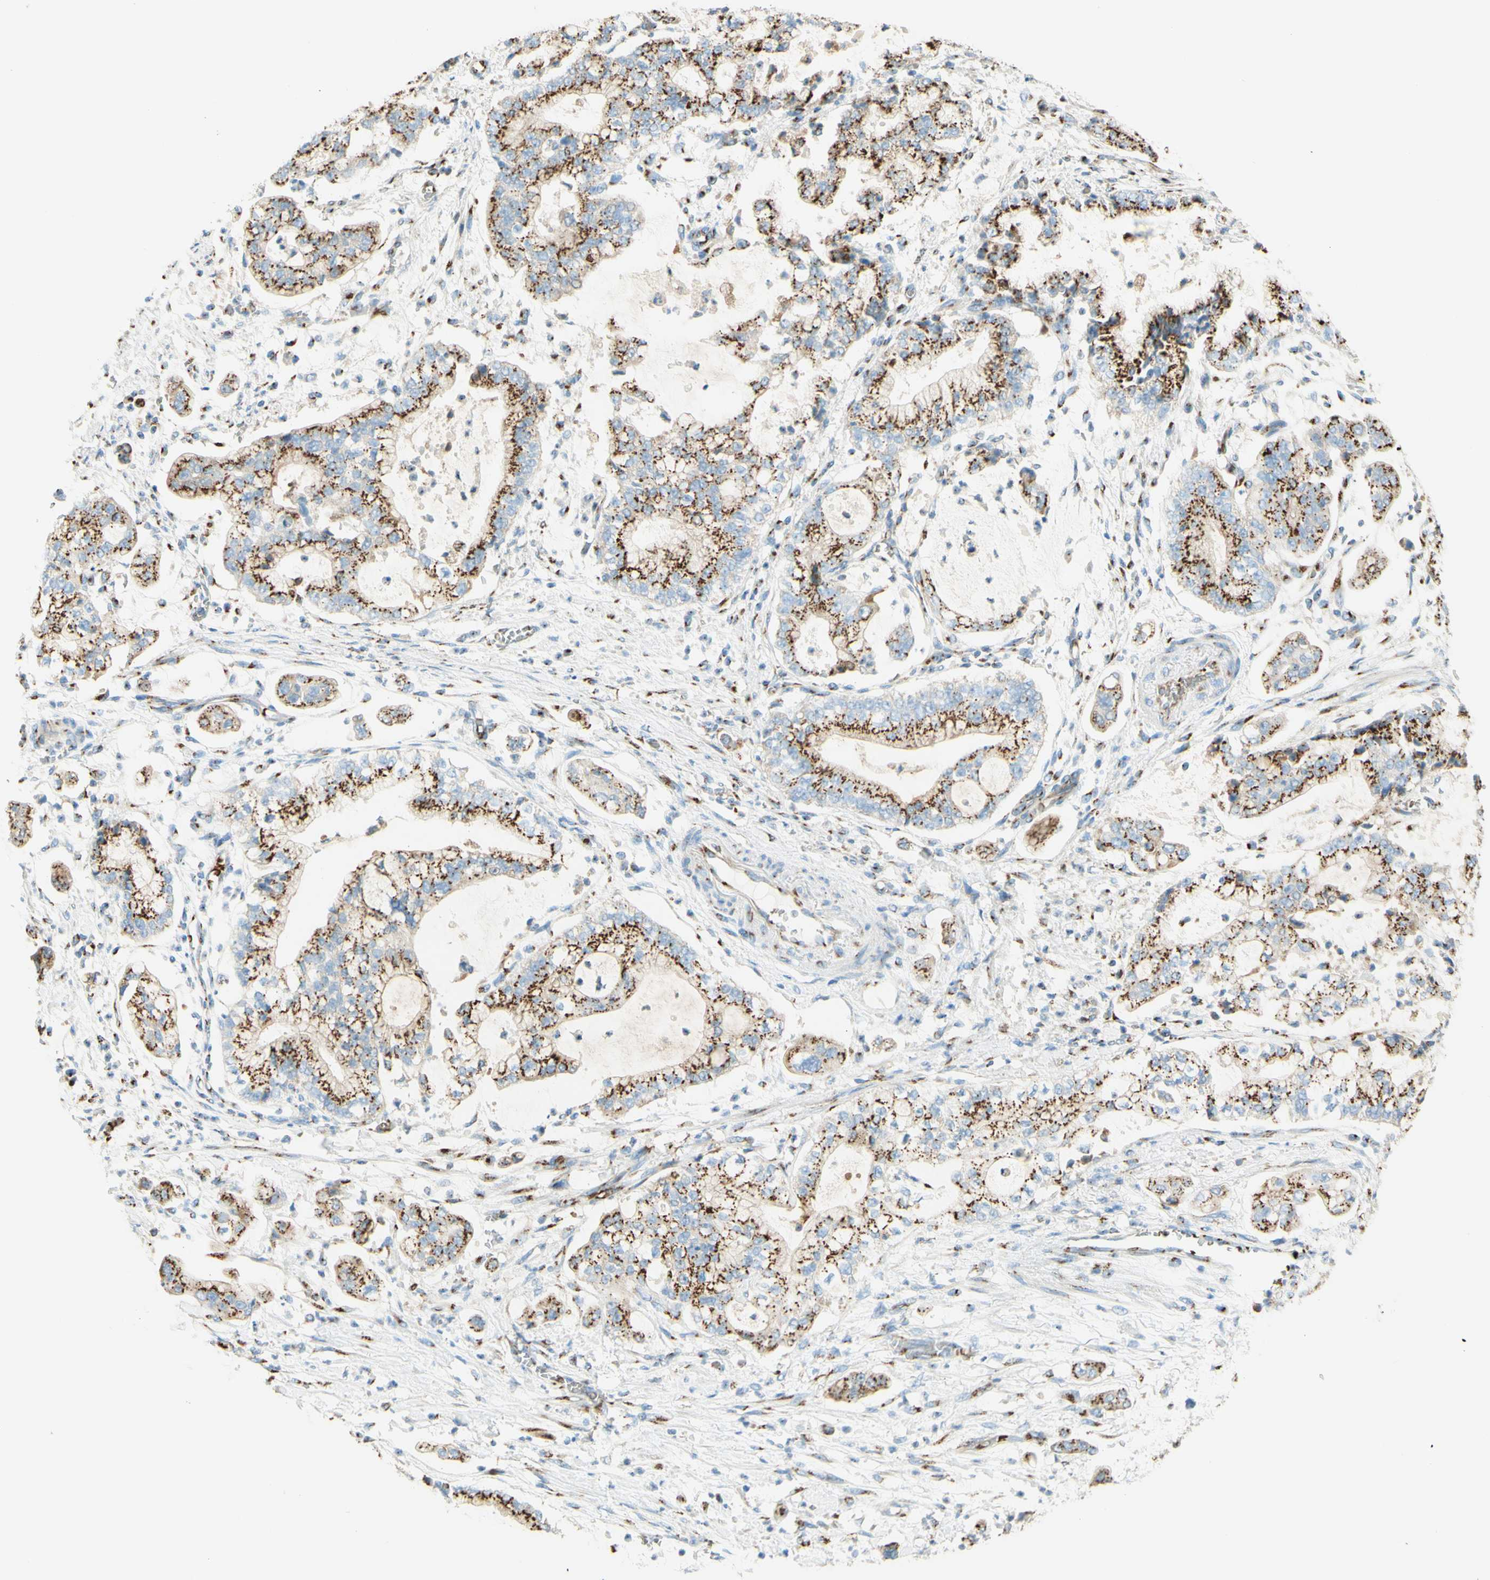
{"staining": {"intensity": "strong", "quantity": ">75%", "location": "cytoplasmic/membranous"}, "tissue": "stomach cancer", "cell_type": "Tumor cells", "image_type": "cancer", "snomed": [{"axis": "morphology", "description": "Adenocarcinoma, NOS"}, {"axis": "topography", "description": "Stomach"}], "caption": "High-power microscopy captured an immunohistochemistry (IHC) micrograph of stomach adenocarcinoma, revealing strong cytoplasmic/membranous expression in approximately >75% of tumor cells.", "gene": "GOLGB1", "patient": {"sex": "male", "age": 76}}